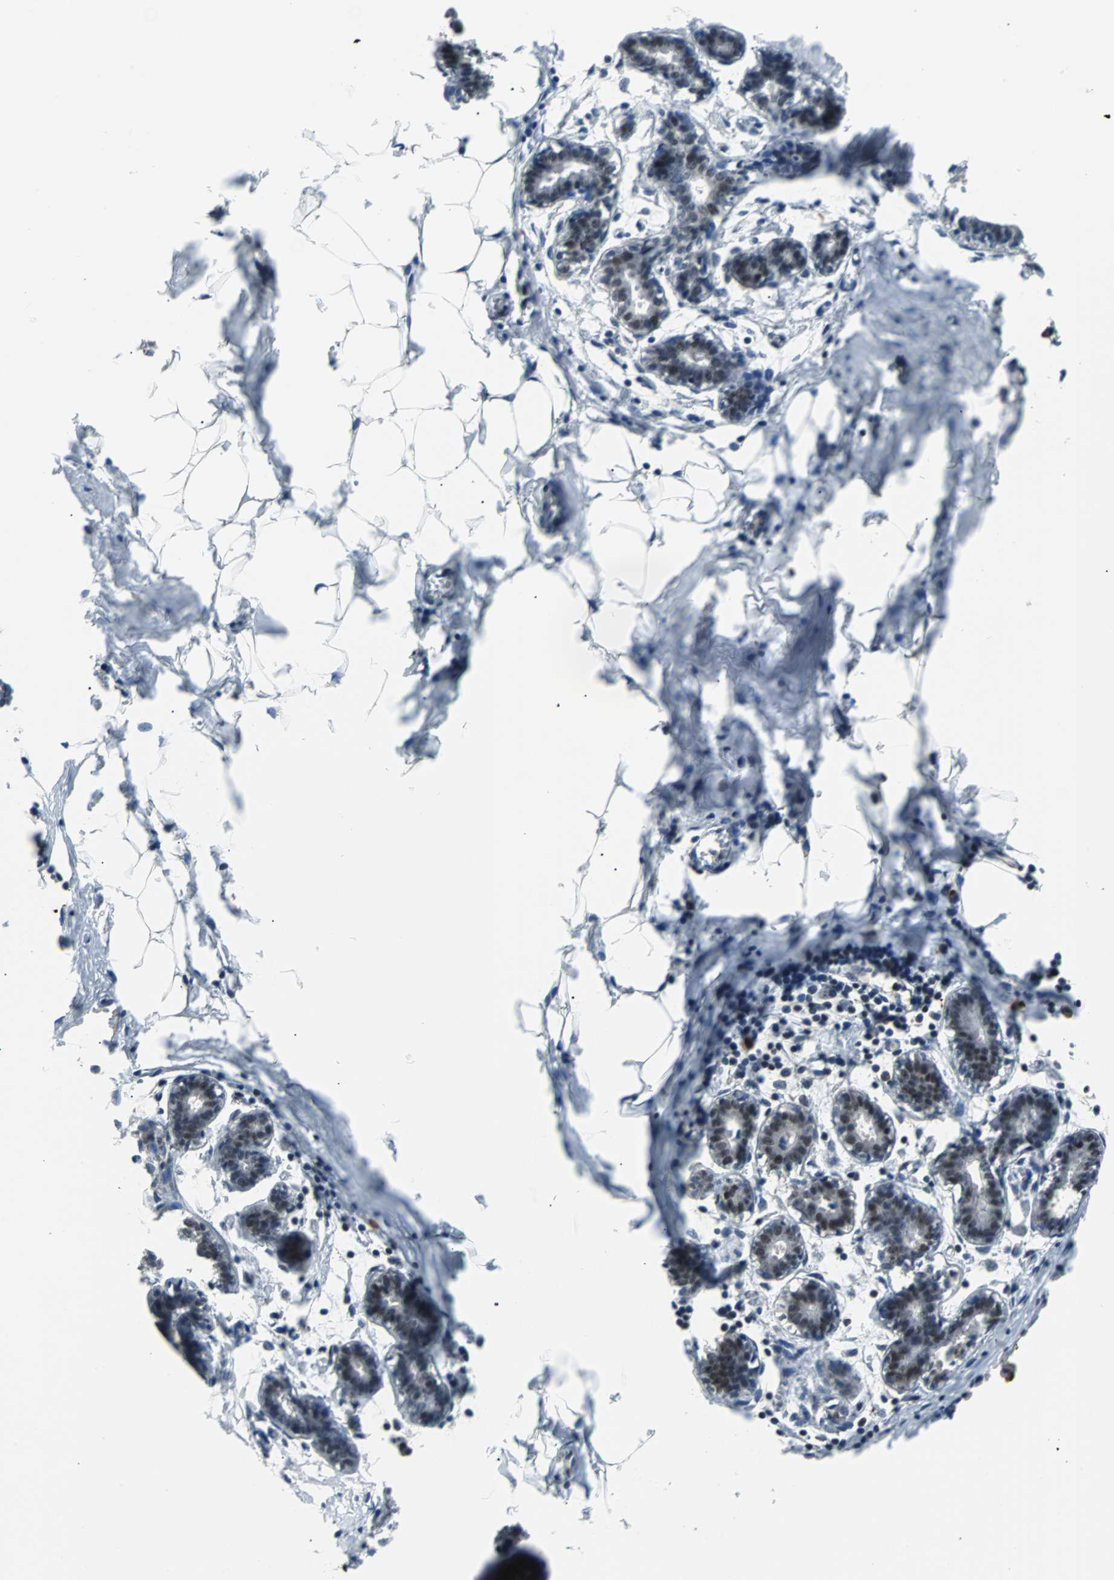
{"staining": {"intensity": "negative", "quantity": "none", "location": "none"}, "tissue": "breast", "cell_type": "Adipocytes", "image_type": "normal", "snomed": [{"axis": "morphology", "description": "Normal tissue, NOS"}, {"axis": "topography", "description": "Breast"}], "caption": "A micrograph of breast stained for a protein demonstrates no brown staining in adipocytes. (DAB IHC visualized using brightfield microscopy, high magnification).", "gene": "USP28", "patient": {"sex": "female", "age": 27}}